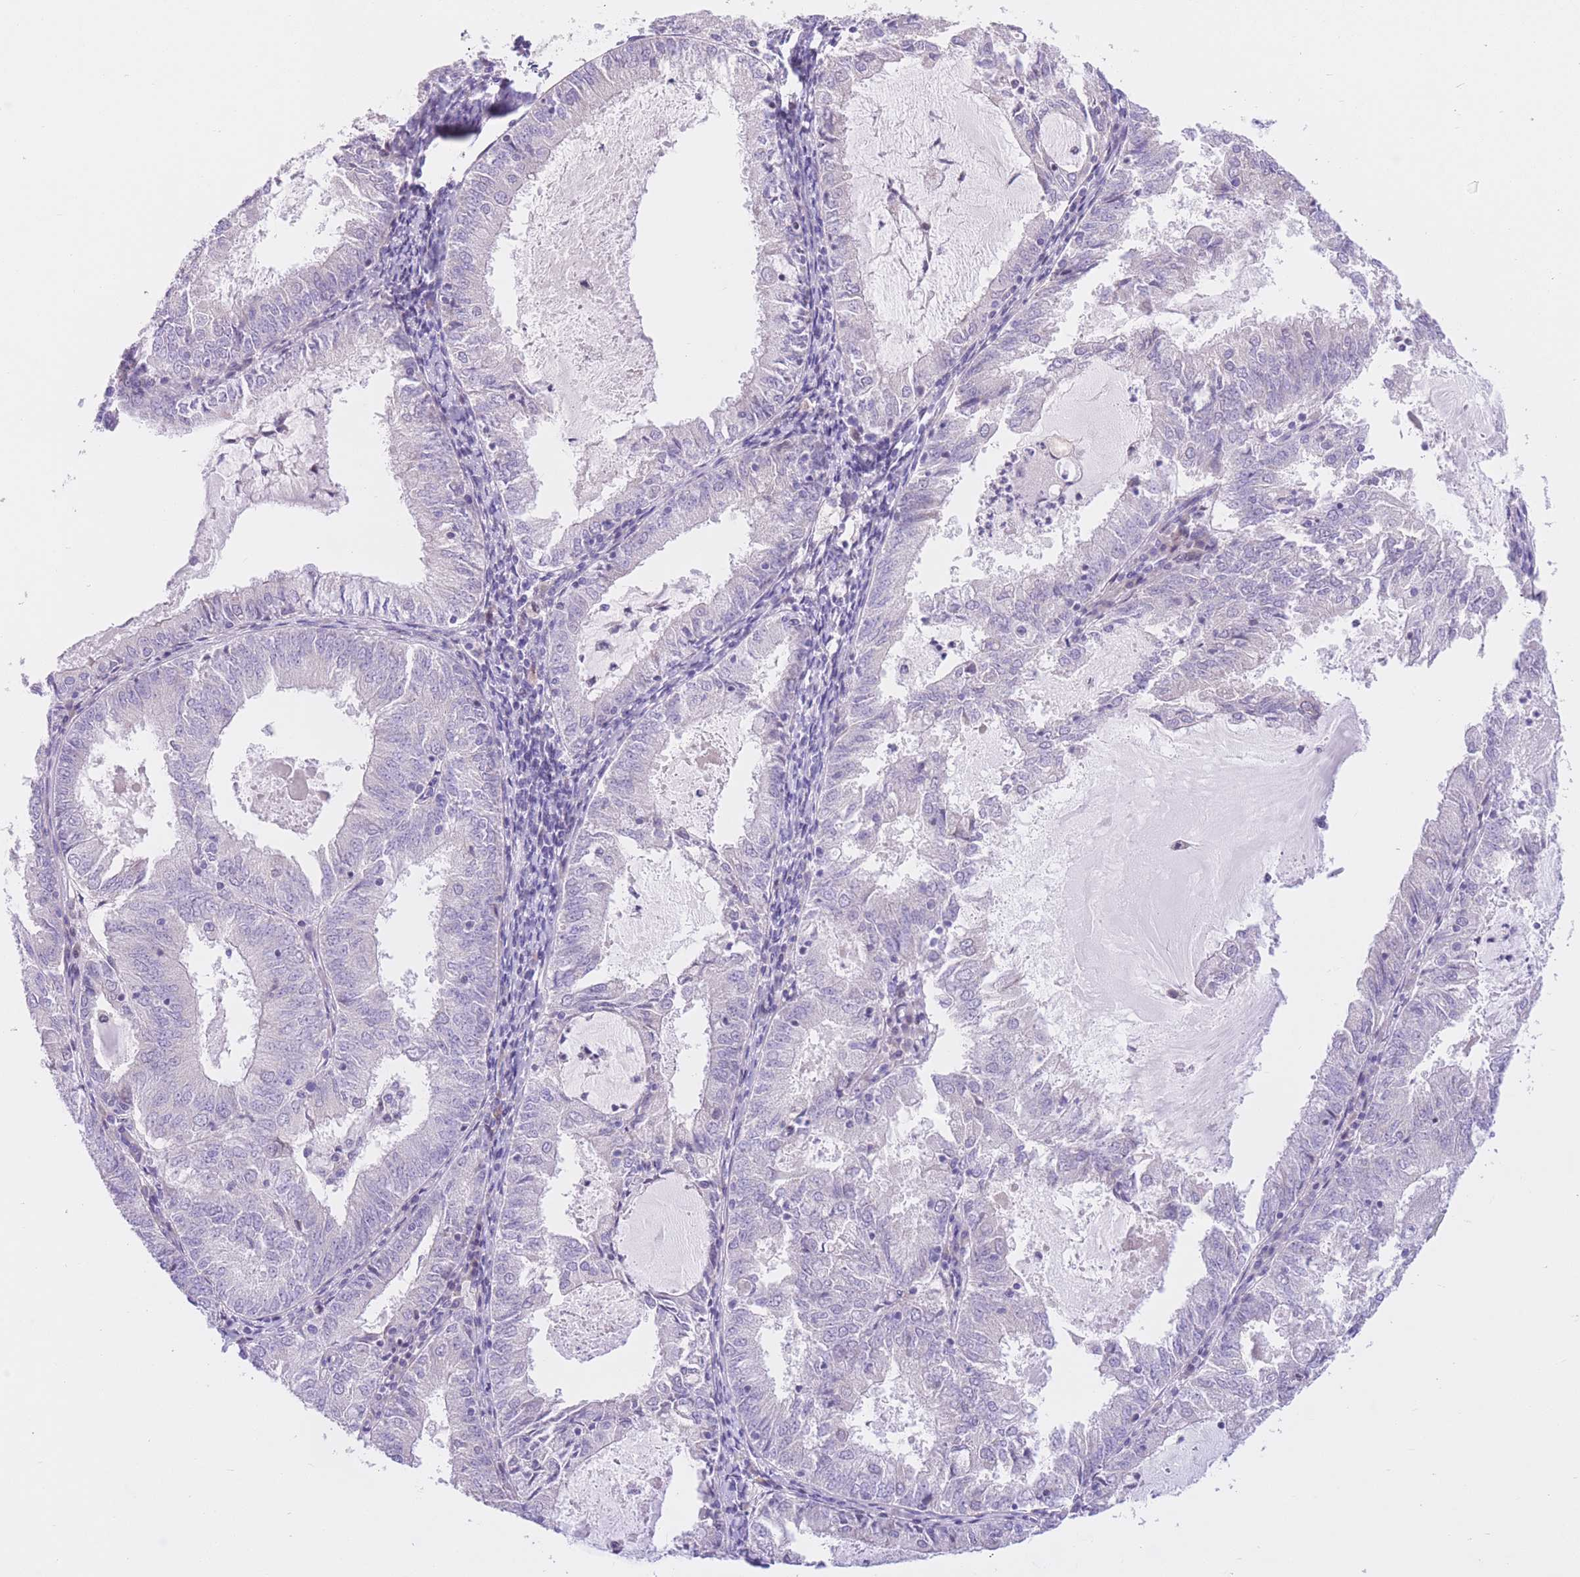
{"staining": {"intensity": "negative", "quantity": "none", "location": "none"}, "tissue": "endometrial cancer", "cell_type": "Tumor cells", "image_type": "cancer", "snomed": [{"axis": "morphology", "description": "Adenocarcinoma, NOS"}, {"axis": "topography", "description": "Endometrium"}], "caption": "Immunohistochemistry (IHC) micrograph of neoplastic tissue: endometrial cancer stained with DAB exhibits no significant protein positivity in tumor cells. Brightfield microscopy of immunohistochemistry stained with DAB (brown) and hematoxylin (blue), captured at high magnification.", "gene": "RPL39L", "patient": {"sex": "female", "age": 57}}